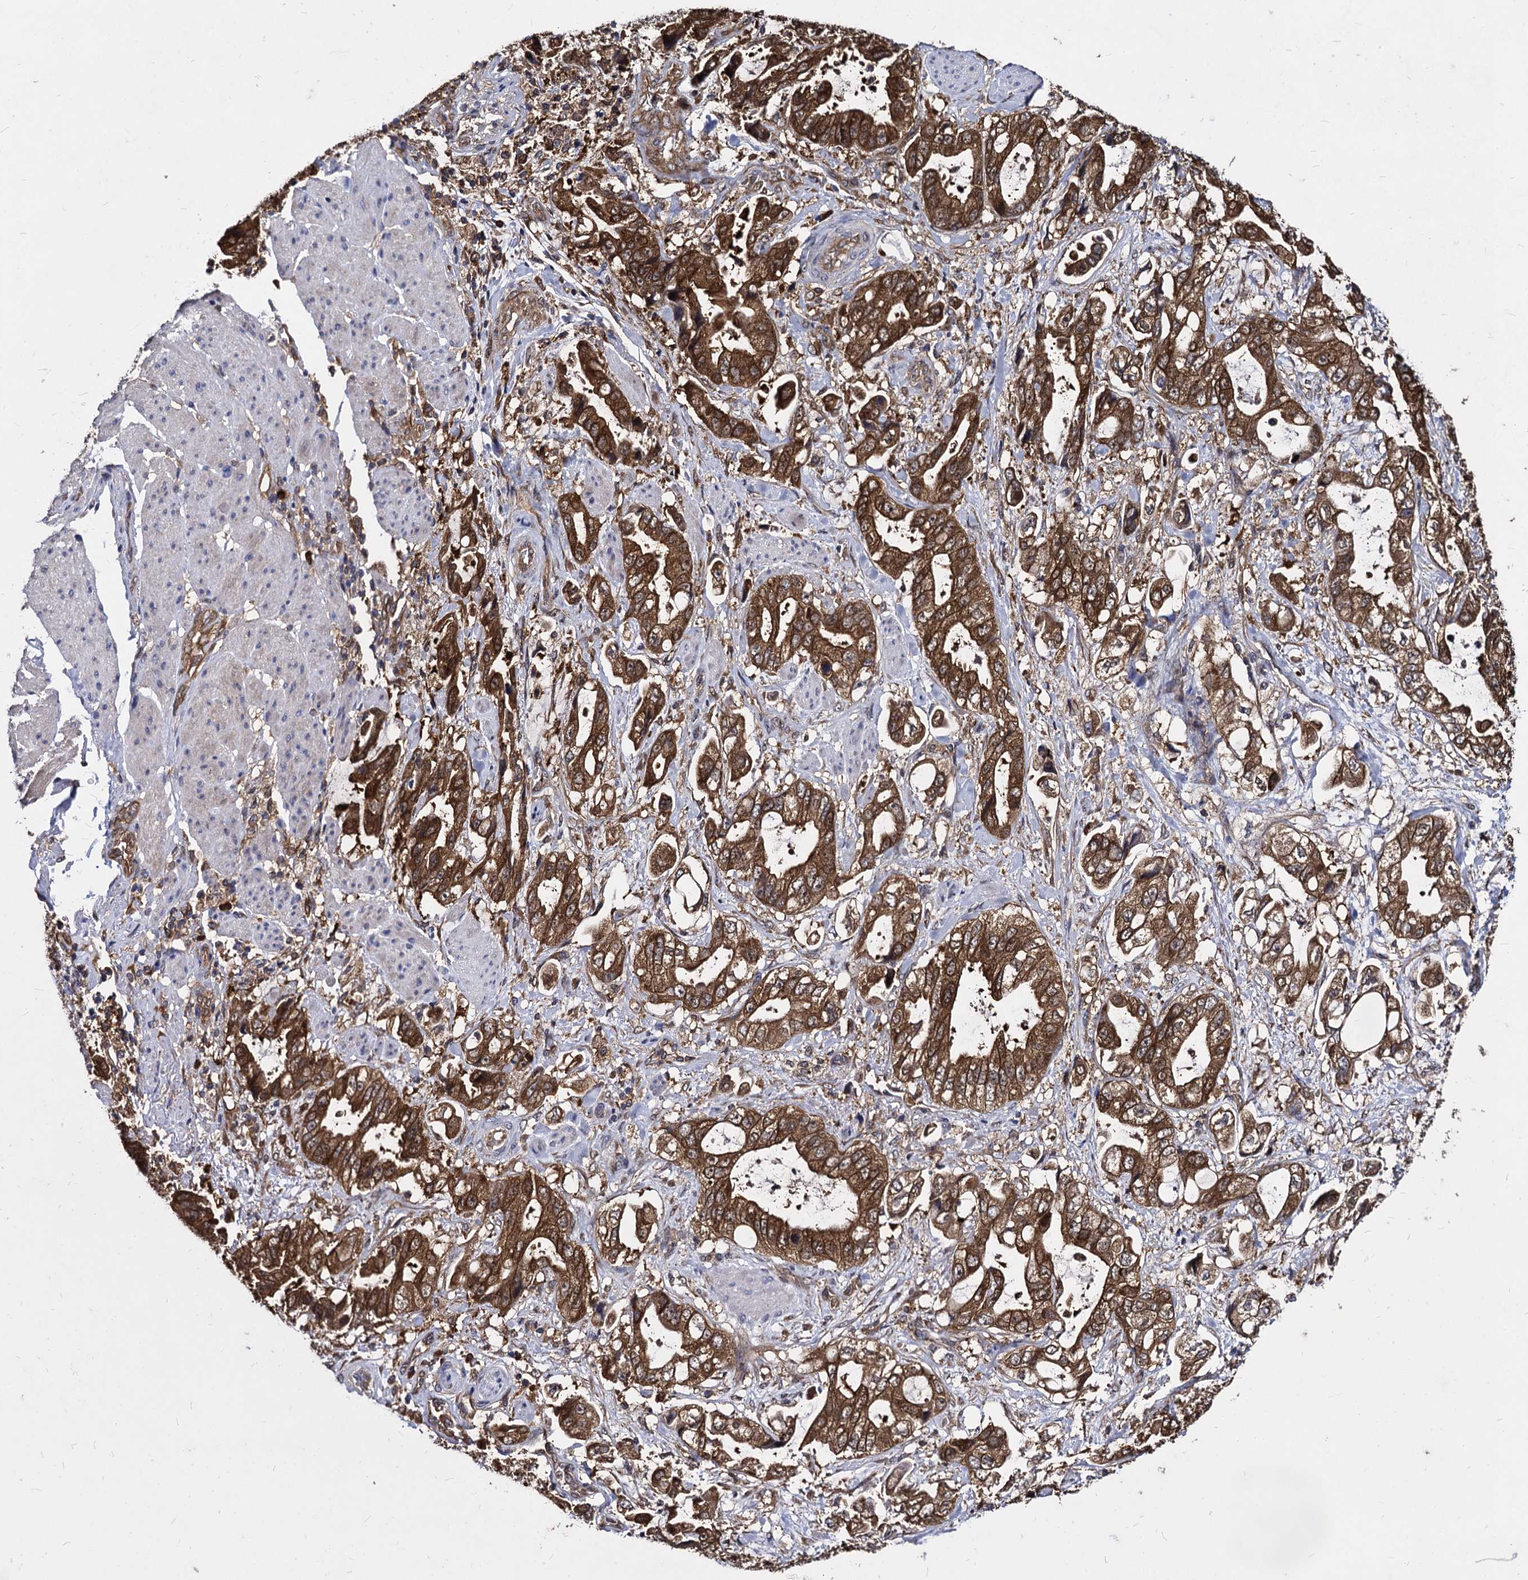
{"staining": {"intensity": "moderate", "quantity": ">75%", "location": "cytoplasmic/membranous"}, "tissue": "stomach cancer", "cell_type": "Tumor cells", "image_type": "cancer", "snomed": [{"axis": "morphology", "description": "Adenocarcinoma, NOS"}, {"axis": "topography", "description": "Stomach"}], "caption": "A brown stain highlights moderate cytoplasmic/membranous staining of a protein in human stomach adenocarcinoma tumor cells. The protein of interest is shown in brown color, while the nuclei are stained blue.", "gene": "NME1", "patient": {"sex": "male", "age": 62}}